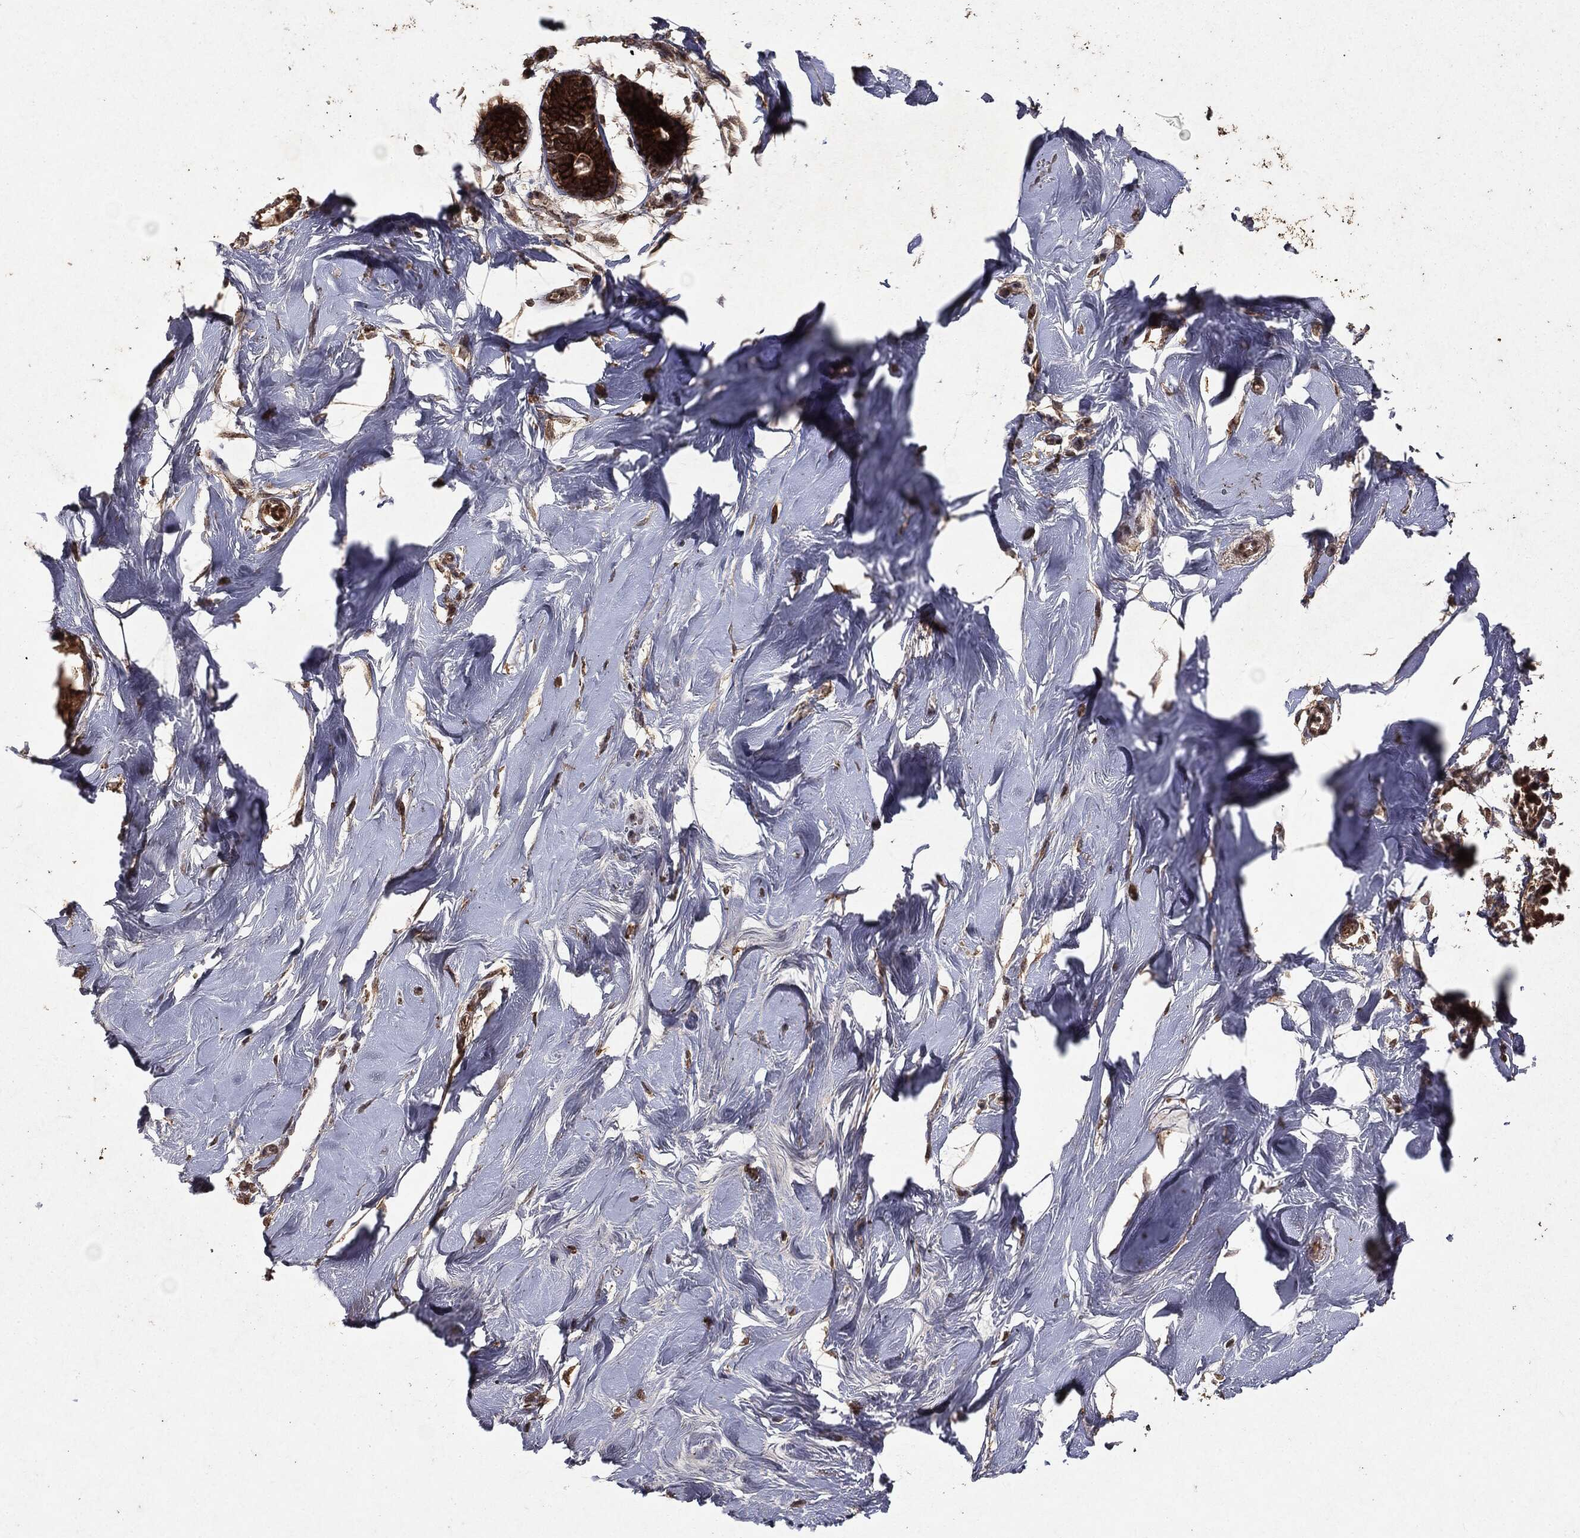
{"staining": {"intensity": "strong", "quantity": "25%-75%", "location": "cytoplasmic/membranous"}, "tissue": "soft tissue", "cell_type": "Fibroblasts", "image_type": "normal", "snomed": [{"axis": "morphology", "description": "Normal tissue, NOS"}, {"axis": "topography", "description": "Breast"}], "caption": "Strong cytoplasmic/membranous positivity is appreciated in approximately 25%-75% of fibroblasts in benign soft tissue. Nuclei are stained in blue.", "gene": "MTOR", "patient": {"sex": "female", "age": 49}}